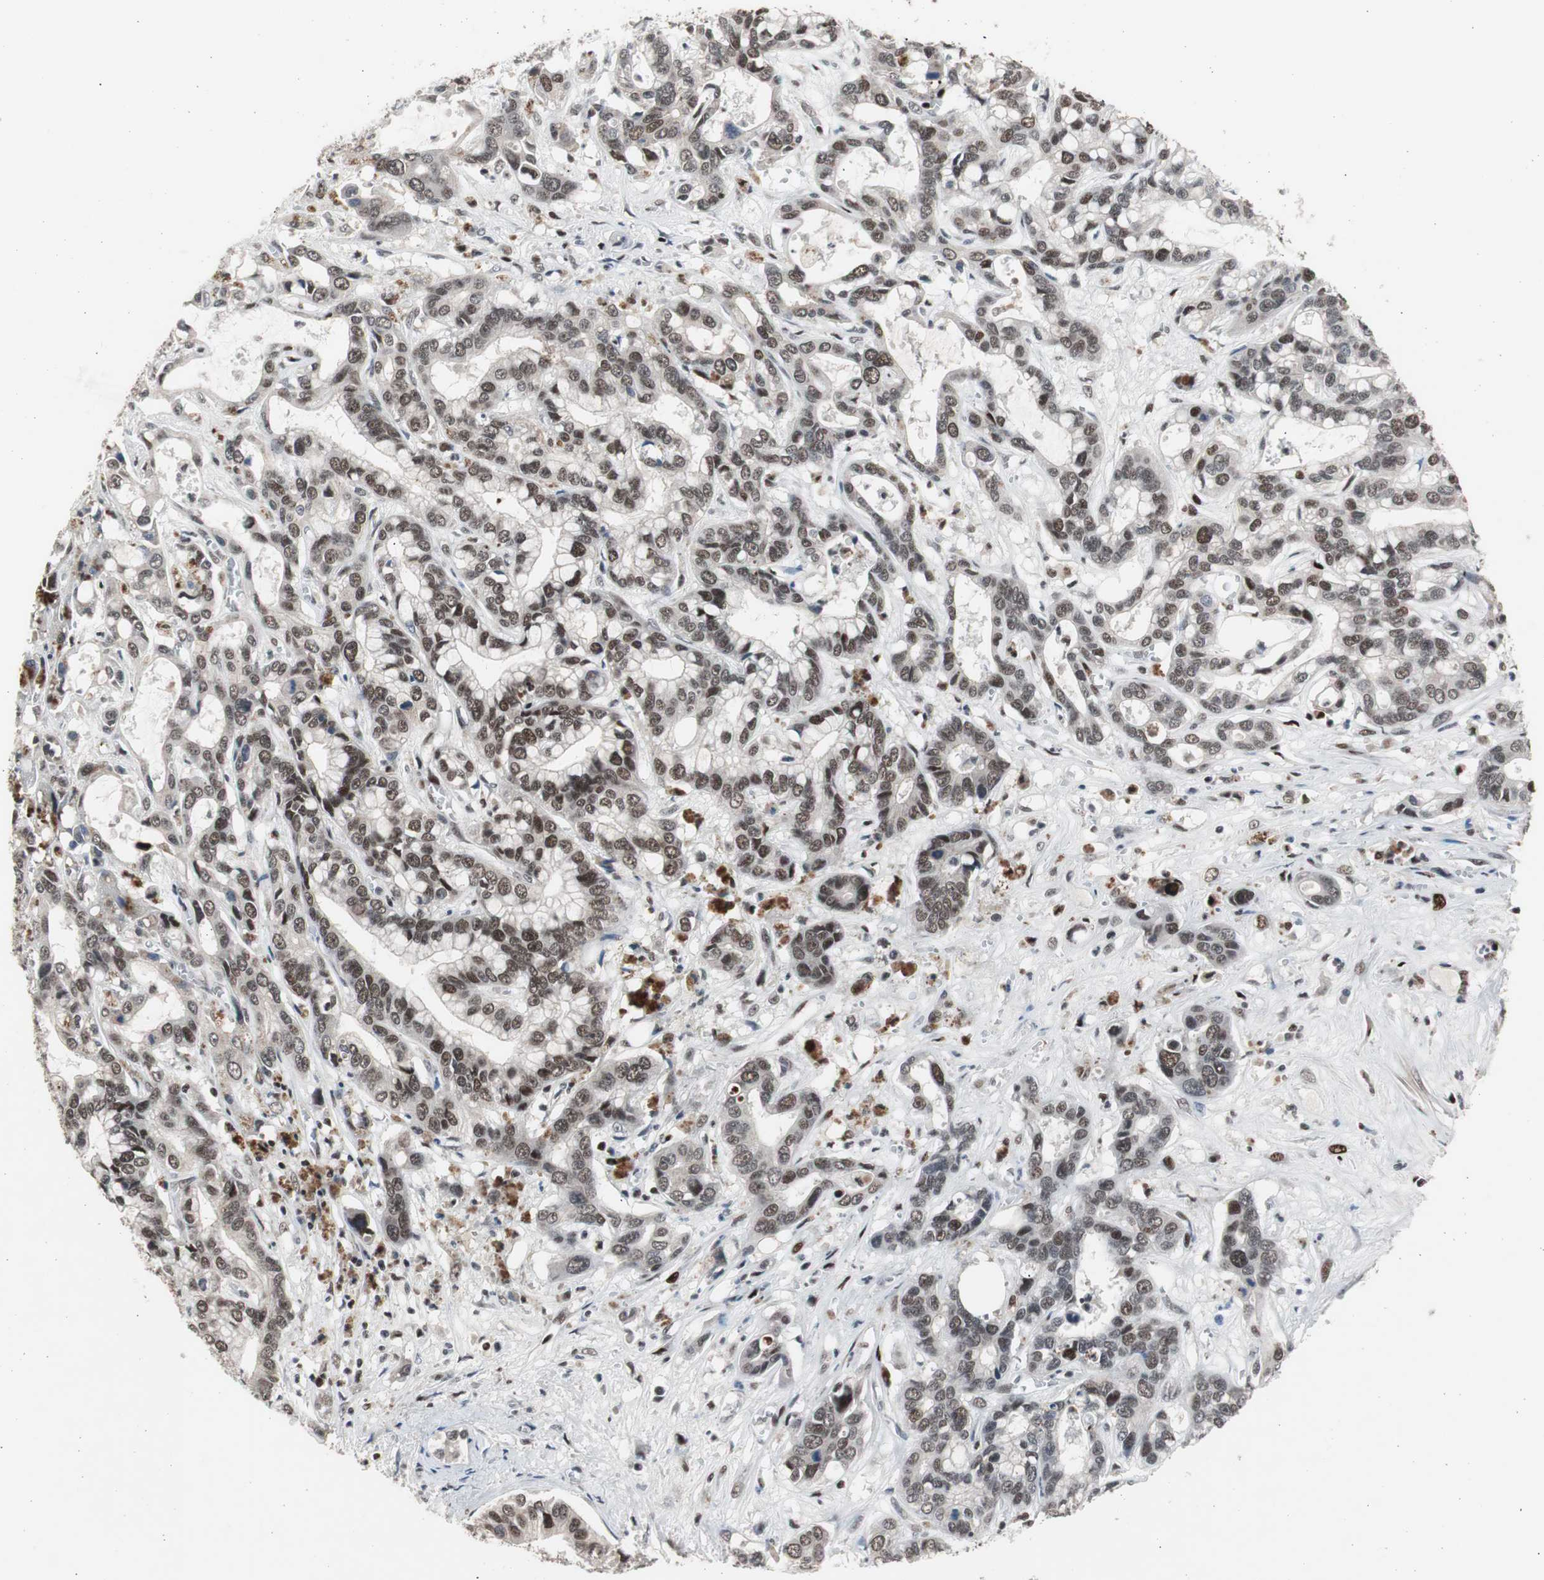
{"staining": {"intensity": "moderate", "quantity": ">75%", "location": "nuclear"}, "tissue": "liver cancer", "cell_type": "Tumor cells", "image_type": "cancer", "snomed": [{"axis": "morphology", "description": "Cholangiocarcinoma"}, {"axis": "topography", "description": "Liver"}], "caption": "A medium amount of moderate nuclear staining is present in about >75% of tumor cells in cholangiocarcinoma (liver) tissue.", "gene": "RPA1", "patient": {"sex": "female", "age": 65}}